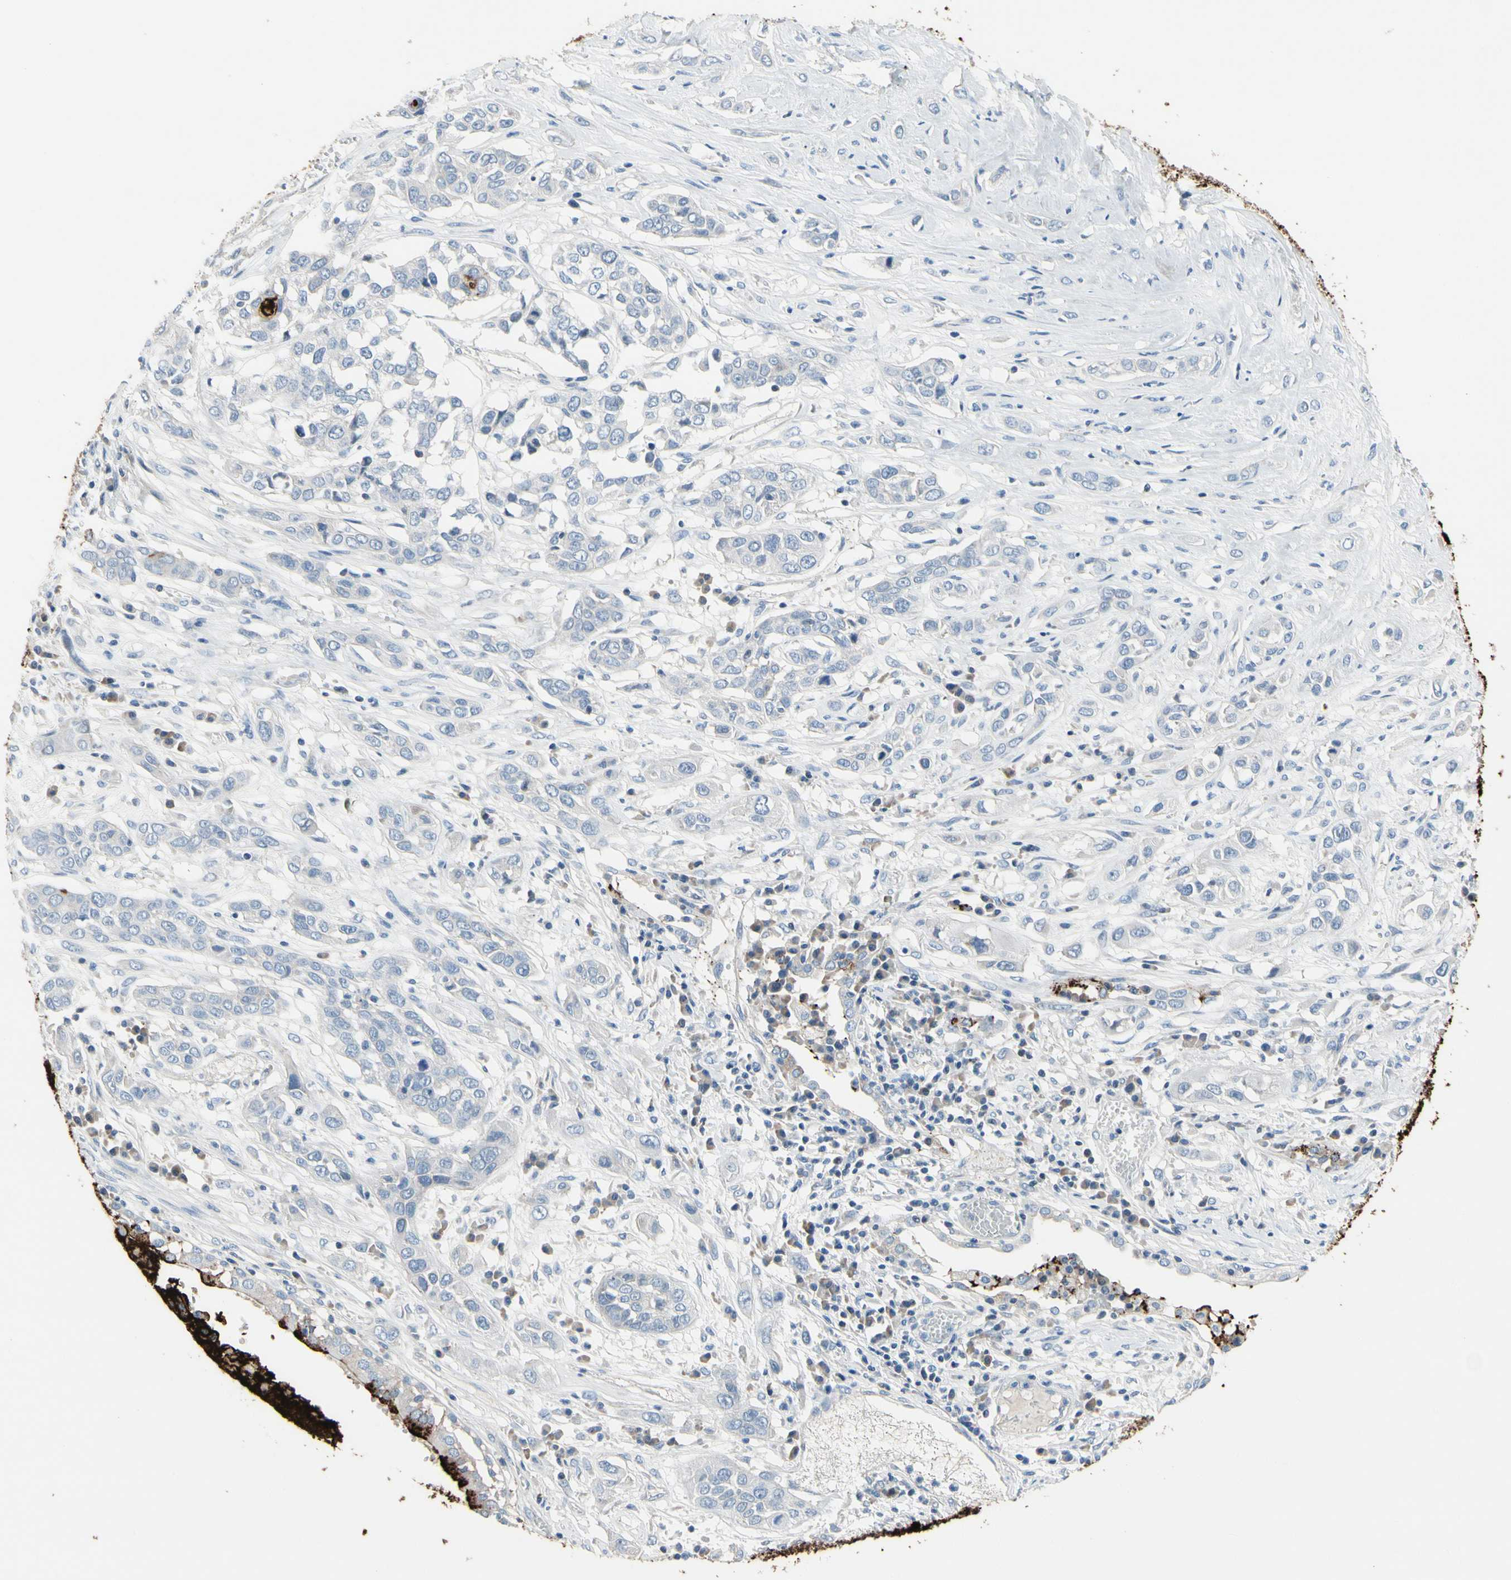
{"staining": {"intensity": "negative", "quantity": "none", "location": "none"}, "tissue": "lung cancer", "cell_type": "Tumor cells", "image_type": "cancer", "snomed": [{"axis": "morphology", "description": "Squamous cell carcinoma, NOS"}, {"axis": "topography", "description": "Lung"}], "caption": "Immunohistochemical staining of lung cancer shows no significant staining in tumor cells. (DAB (3,3'-diaminobenzidine) immunohistochemistry visualized using brightfield microscopy, high magnification).", "gene": "MUC5B", "patient": {"sex": "male", "age": 71}}